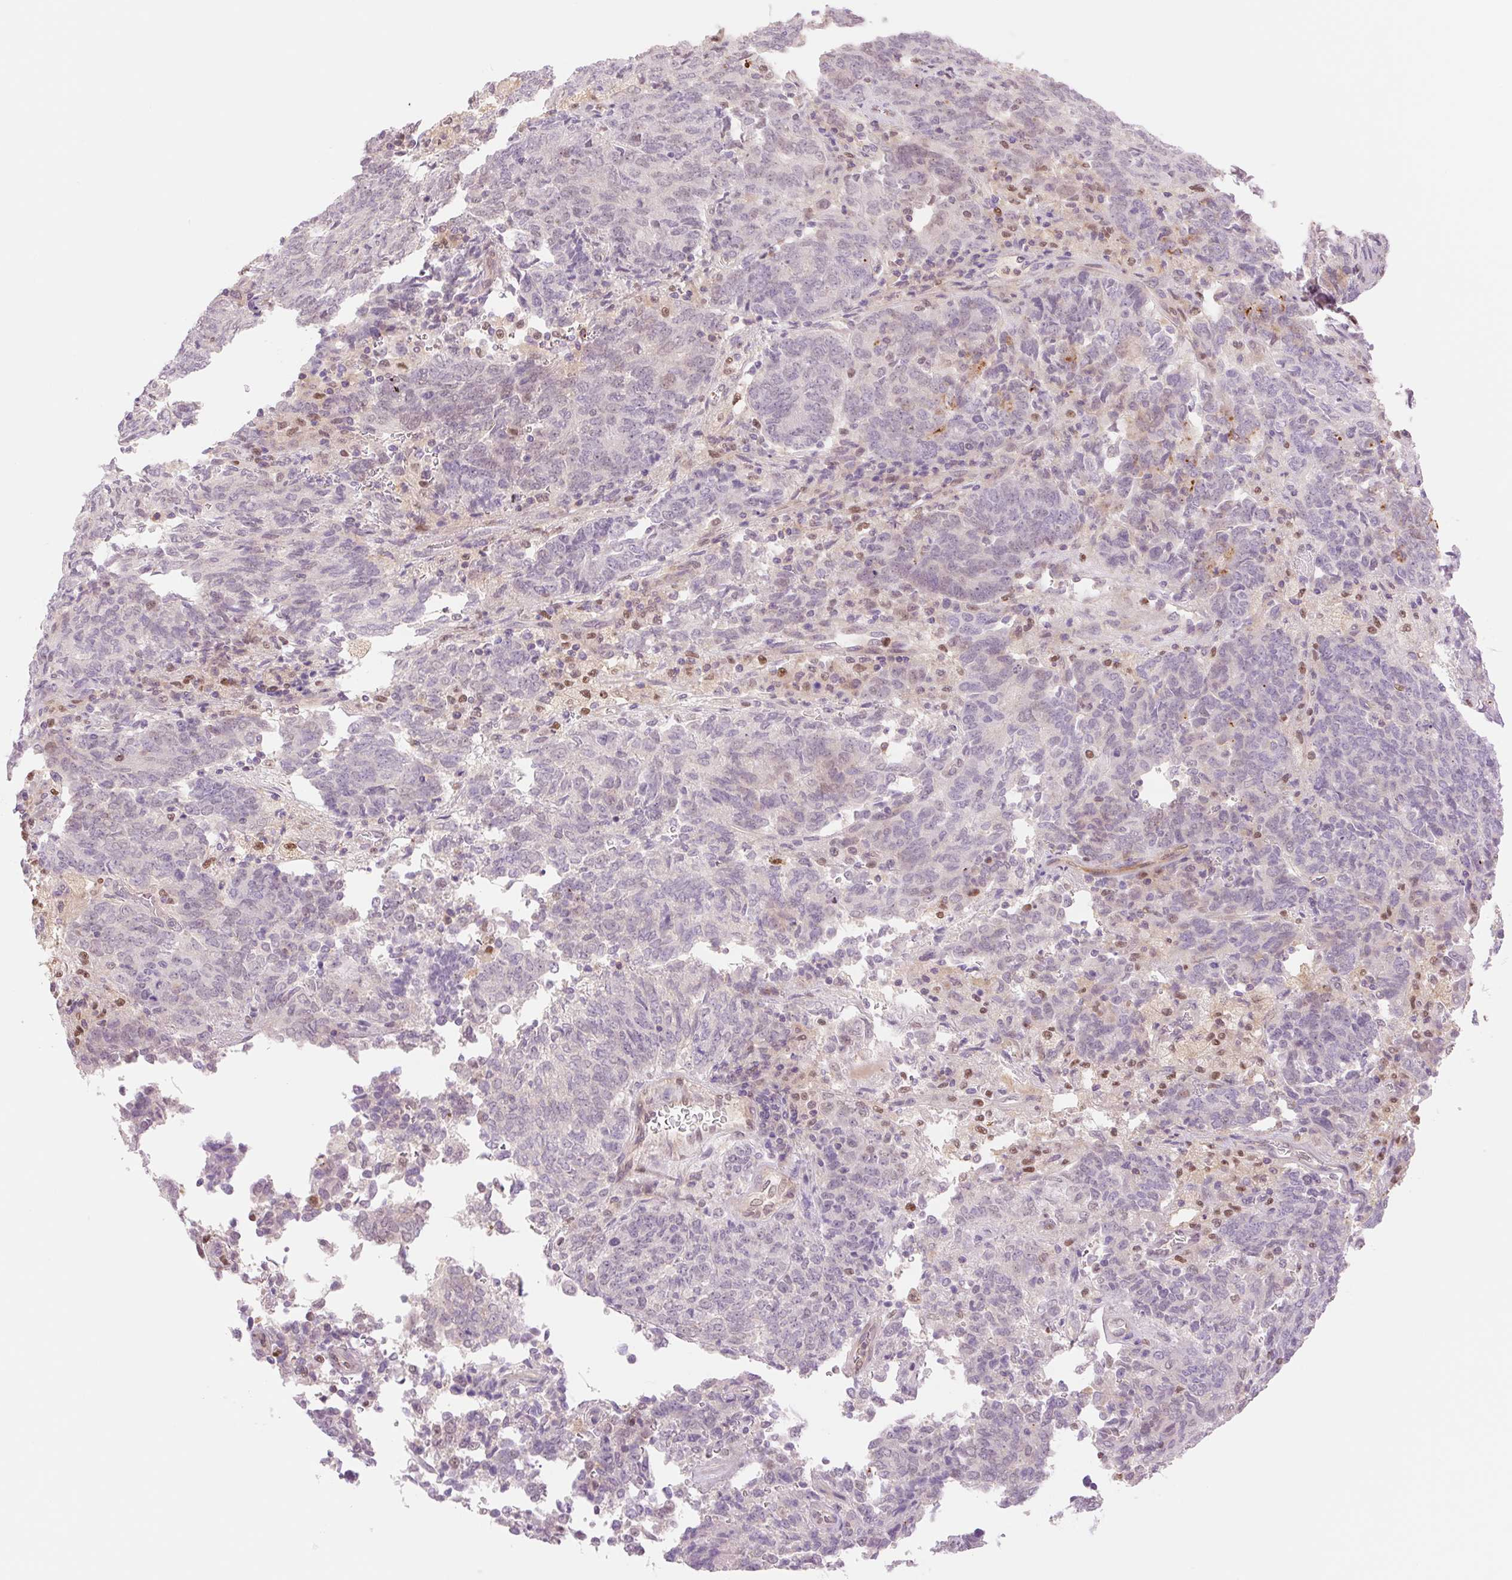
{"staining": {"intensity": "negative", "quantity": "none", "location": "none"}, "tissue": "endometrial cancer", "cell_type": "Tumor cells", "image_type": "cancer", "snomed": [{"axis": "morphology", "description": "Adenocarcinoma, NOS"}, {"axis": "topography", "description": "Endometrium"}], "caption": "This is an immunohistochemistry photomicrograph of adenocarcinoma (endometrial). There is no positivity in tumor cells.", "gene": "HEBP1", "patient": {"sex": "female", "age": 80}}